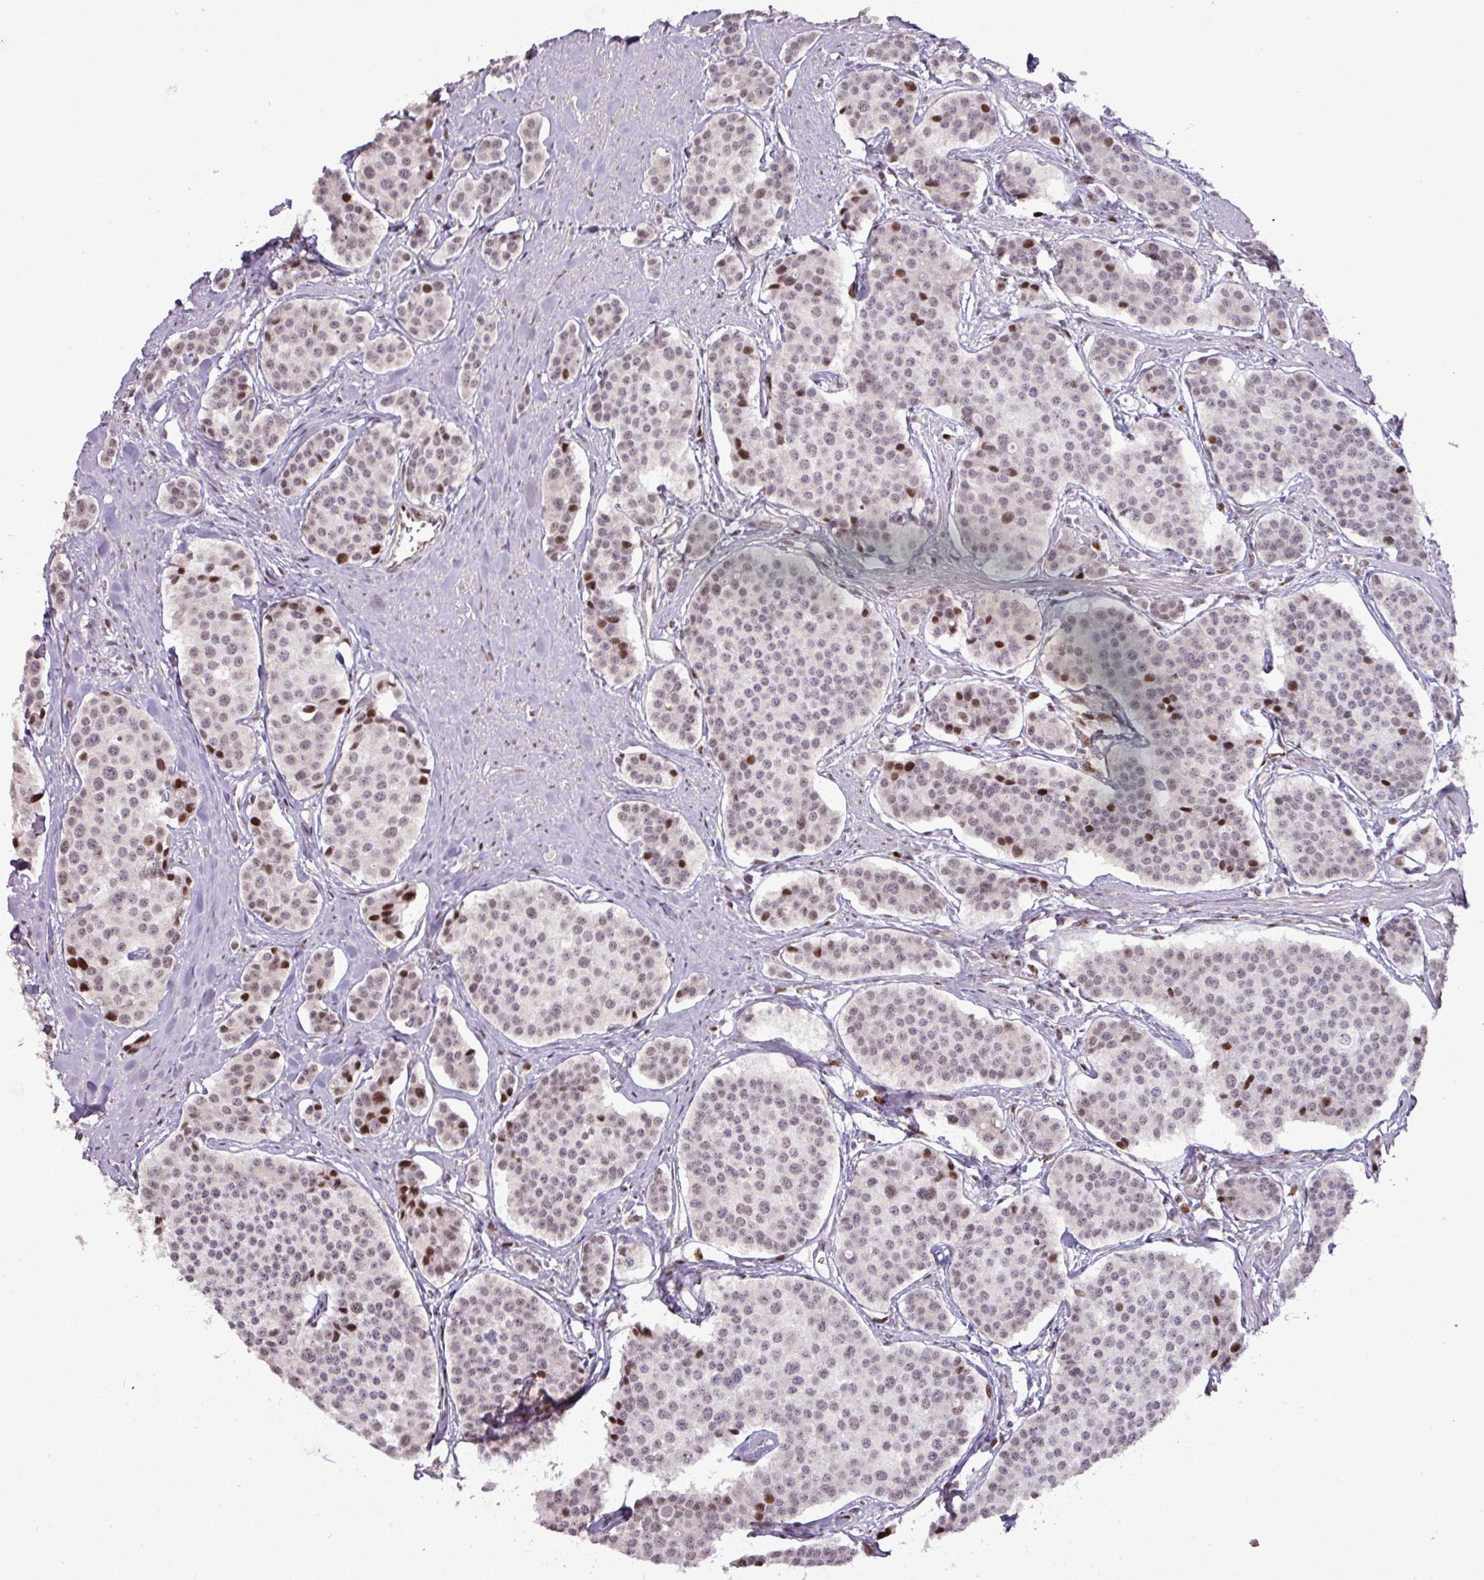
{"staining": {"intensity": "moderate", "quantity": "<25%", "location": "nuclear"}, "tissue": "carcinoid", "cell_type": "Tumor cells", "image_type": "cancer", "snomed": [{"axis": "morphology", "description": "Carcinoid, malignant, NOS"}, {"axis": "topography", "description": "Small intestine"}], "caption": "Moderate nuclear protein positivity is appreciated in about <25% of tumor cells in carcinoid (malignant). (DAB (3,3'-diaminobenzidine) IHC, brown staining for protein, blue staining for nuclei).", "gene": "MYSM1", "patient": {"sex": "male", "age": 60}}